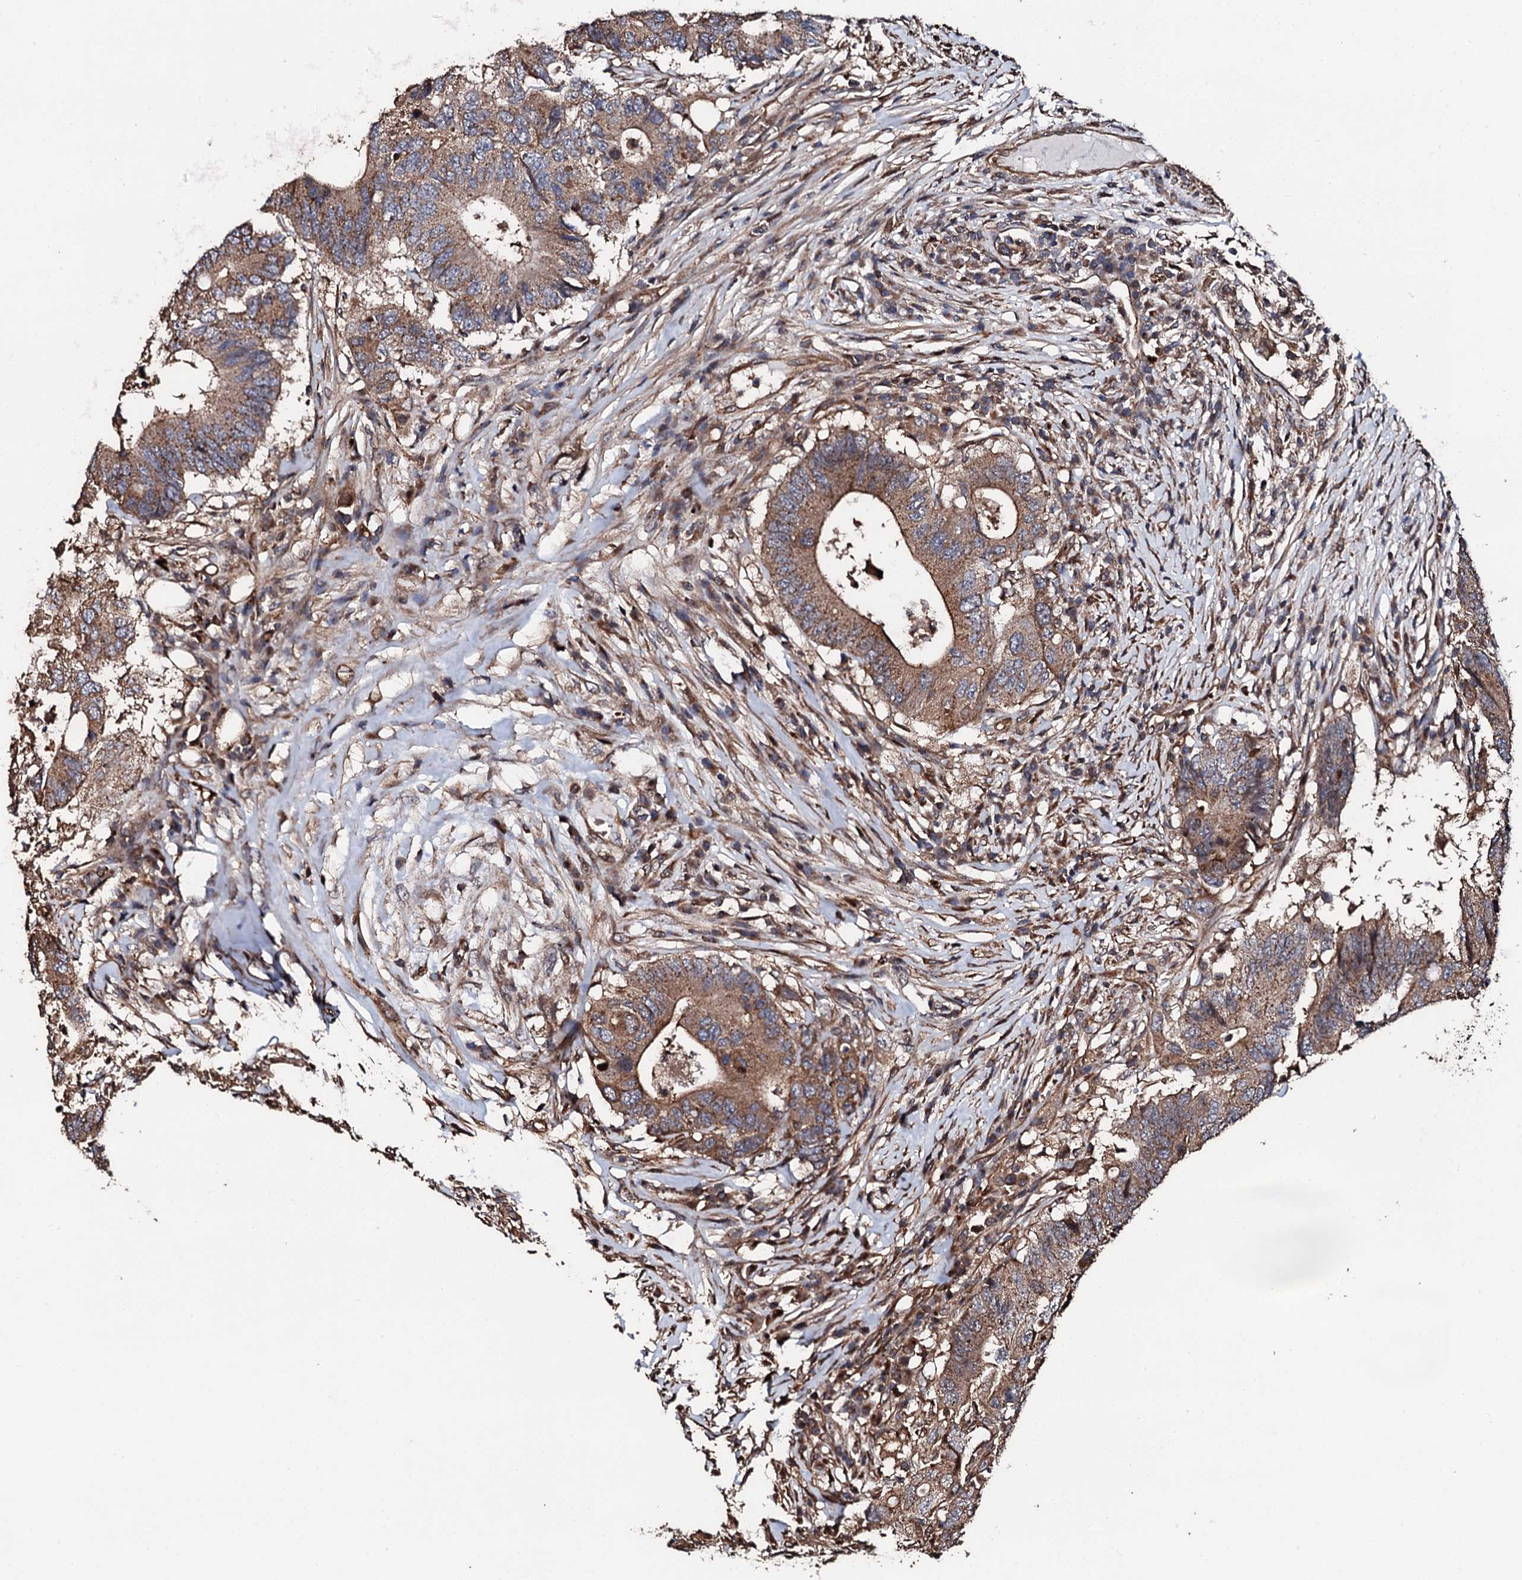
{"staining": {"intensity": "moderate", "quantity": ">75%", "location": "cytoplasmic/membranous"}, "tissue": "colorectal cancer", "cell_type": "Tumor cells", "image_type": "cancer", "snomed": [{"axis": "morphology", "description": "Adenocarcinoma, NOS"}, {"axis": "topography", "description": "Colon"}], "caption": "Immunohistochemistry image of neoplastic tissue: adenocarcinoma (colorectal) stained using immunohistochemistry shows medium levels of moderate protein expression localized specifically in the cytoplasmic/membranous of tumor cells, appearing as a cytoplasmic/membranous brown color.", "gene": "CKAP5", "patient": {"sex": "male", "age": 71}}